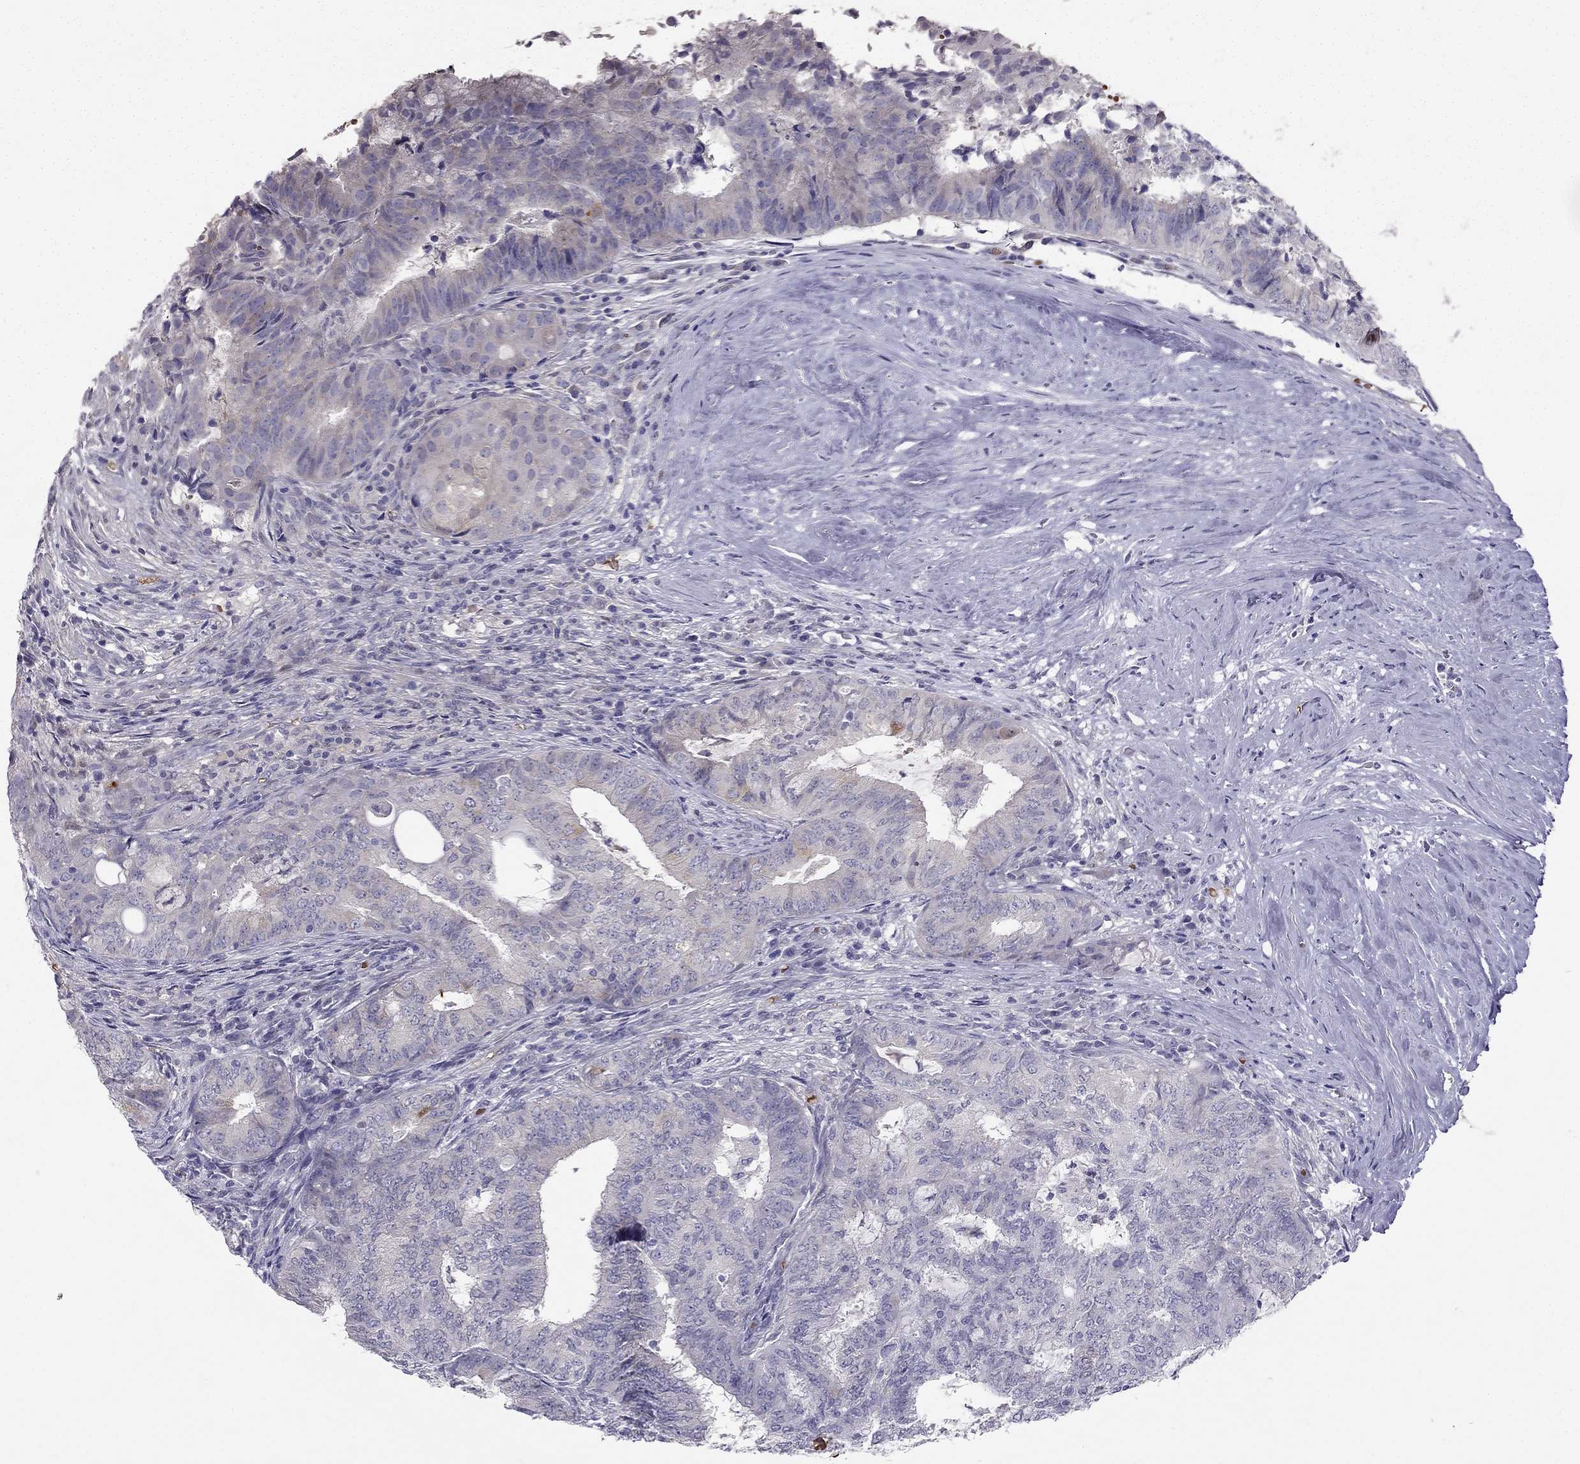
{"staining": {"intensity": "weak", "quantity": "<25%", "location": "cytoplasmic/membranous"}, "tissue": "endometrial cancer", "cell_type": "Tumor cells", "image_type": "cancer", "snomed": [{"axis": "morphology", "description": "Adenocarcinoma, NOS"}, {"axis": "topography", "description": "Endometrium"}], "caption": "Immunohistochemistry (IHC) histopathology image of neoplastic tissue: human endometrial cancer stained with DAB (3,3'-diaminobenzidine) displays no significant protein expression in tumor cells.", "gene": "RSPH14", "patient": {"sex": "female", "age": 62}}